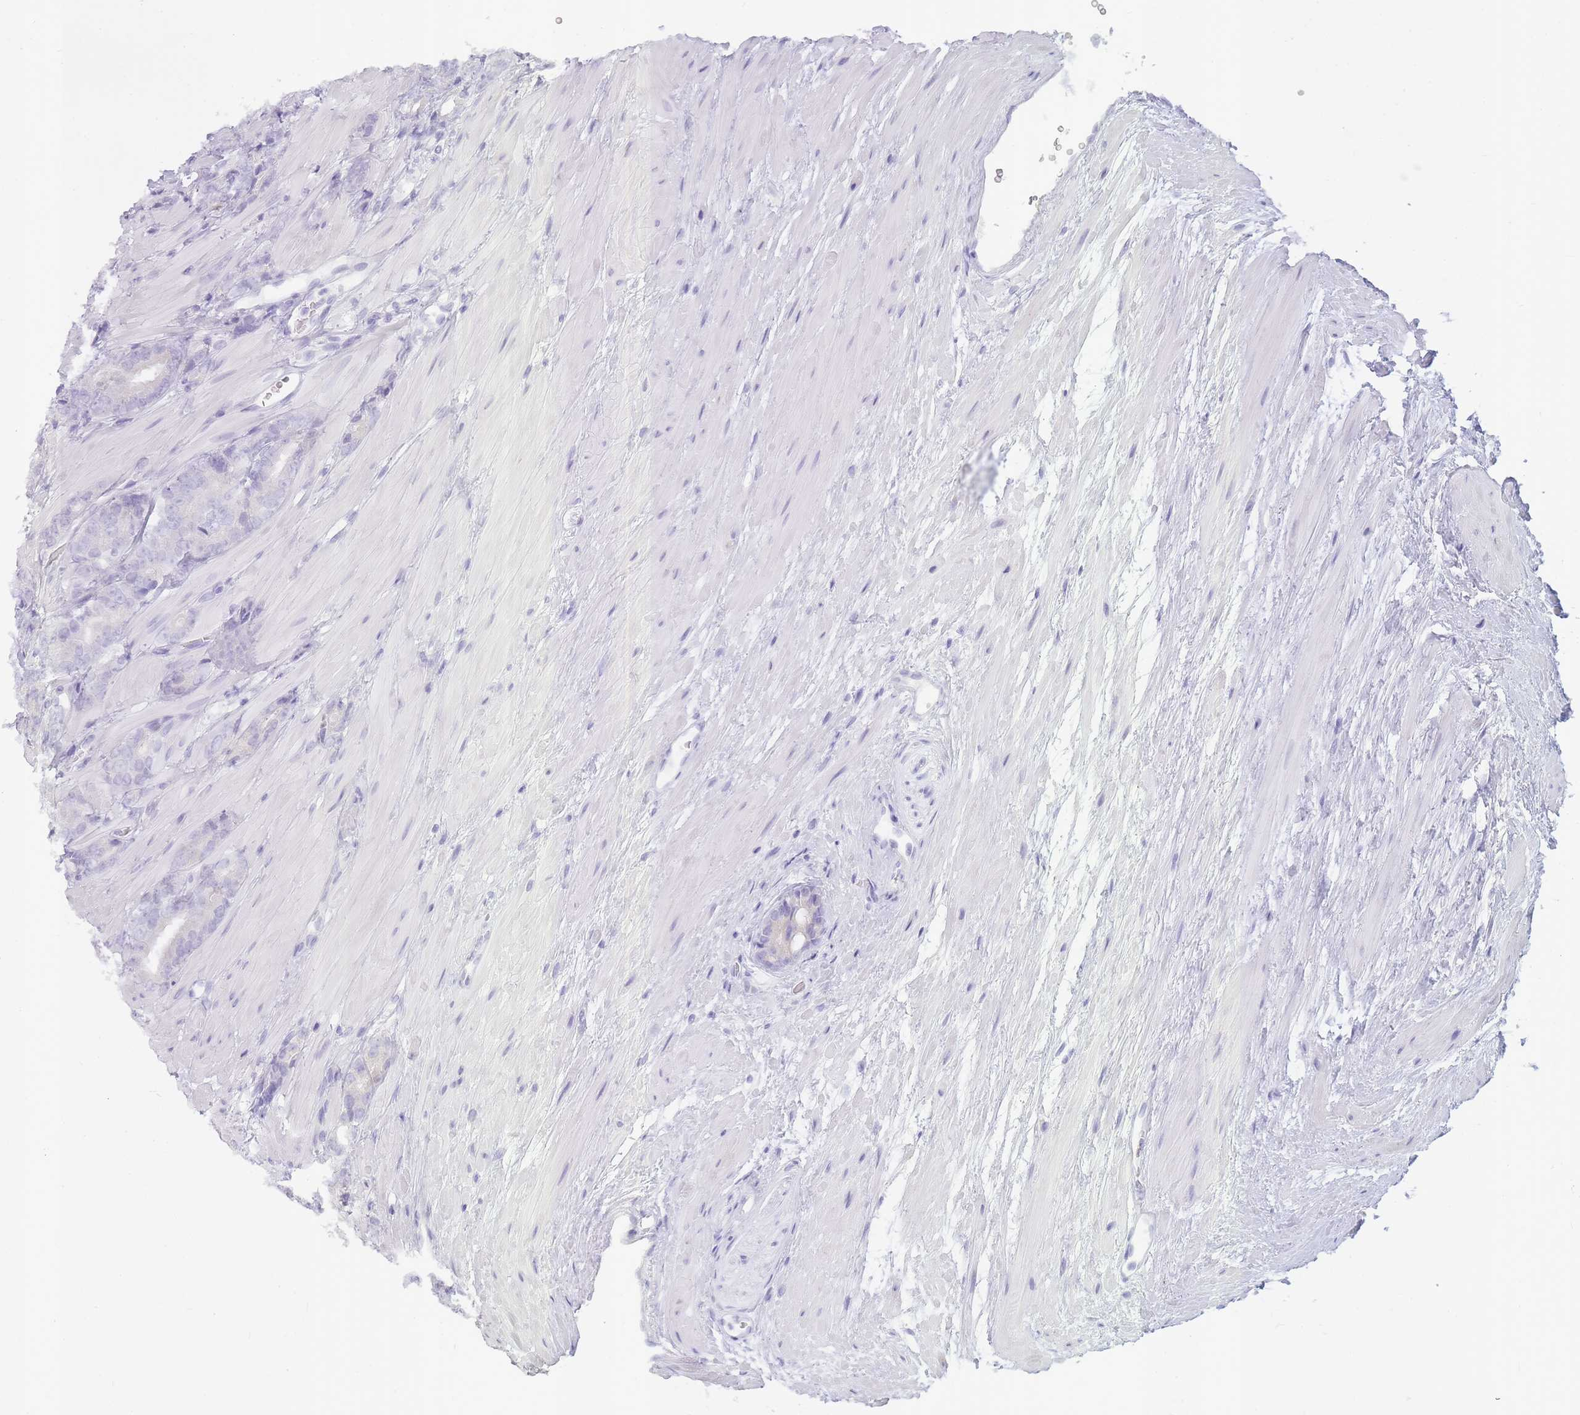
{"staining": {"intensity": "negative", "quantity": "none", "location": "none"}, "tissue": "prostate cancer", "cell_type": "Tumor cells", "image_type": "cancer", "snomed": [{"axis": "morphology", "description": "Adenocarcinoma, High grade"}, {"axis": "topography", "description": "Prostate"}], "caption": "Tumor cells are negative for brown protein staining in high-grade adenocarcinoma (prostate).", "gene": "INS", "patient": {"sex": "male", "age": 62}}